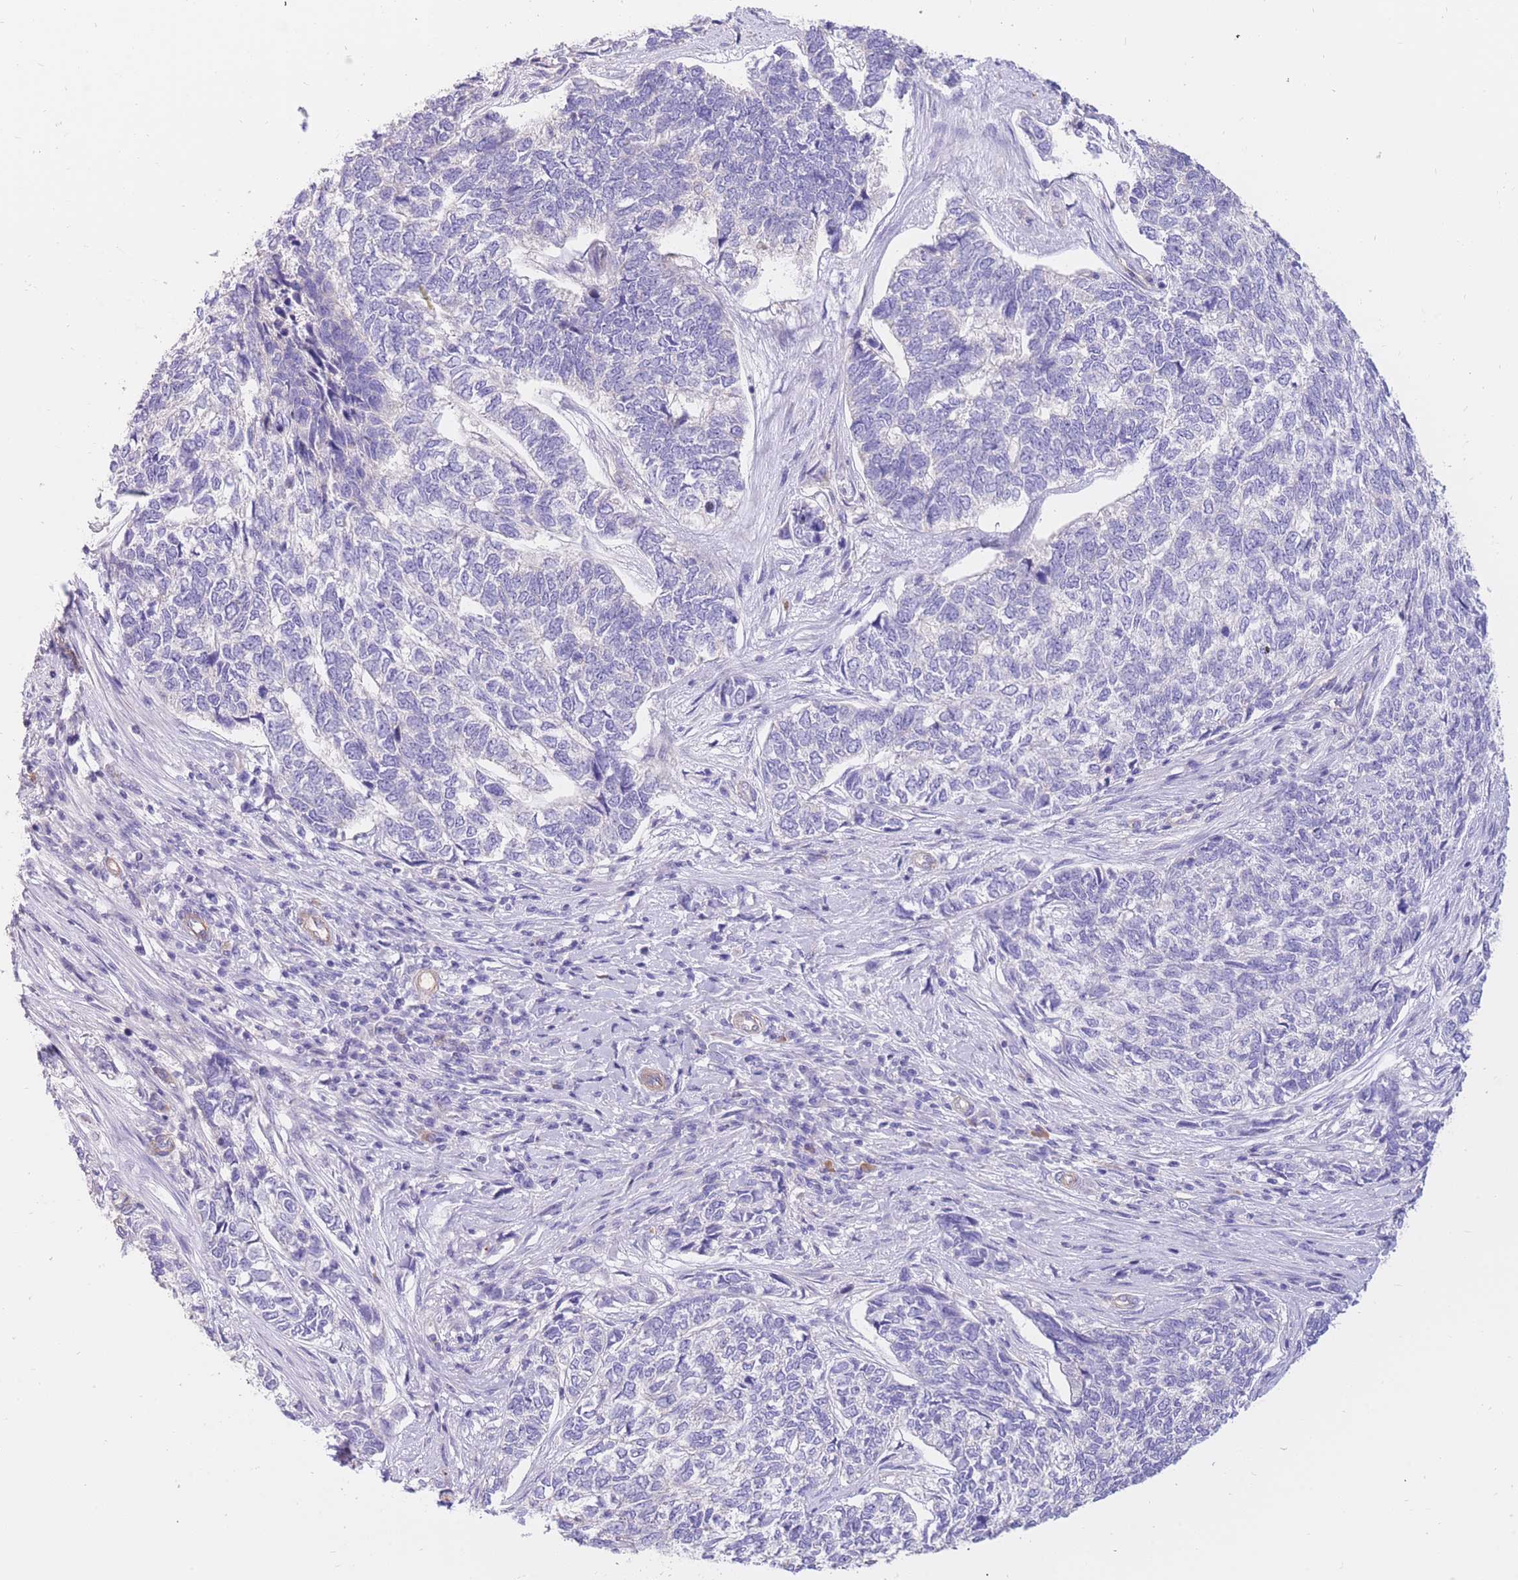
{"staining": {"intensity": "negative", "quantity": "none", "location": "none"}, "tissue": "skin cancer", "cell_type": "Tumor cells", "image_type": "cancer", "snomed": [{"axis": "morphology", "description": "Basal cell carcinoma"}, {"axis": "topography", "description": "Skin"}], "caption": "Immunohistochemistry (IHC) of human skin cancer (basal cell carcinoma) shows no expression in tumor cells.", "gene": "SULT1A1", "patient": {"sex": "female", "age": 65}}